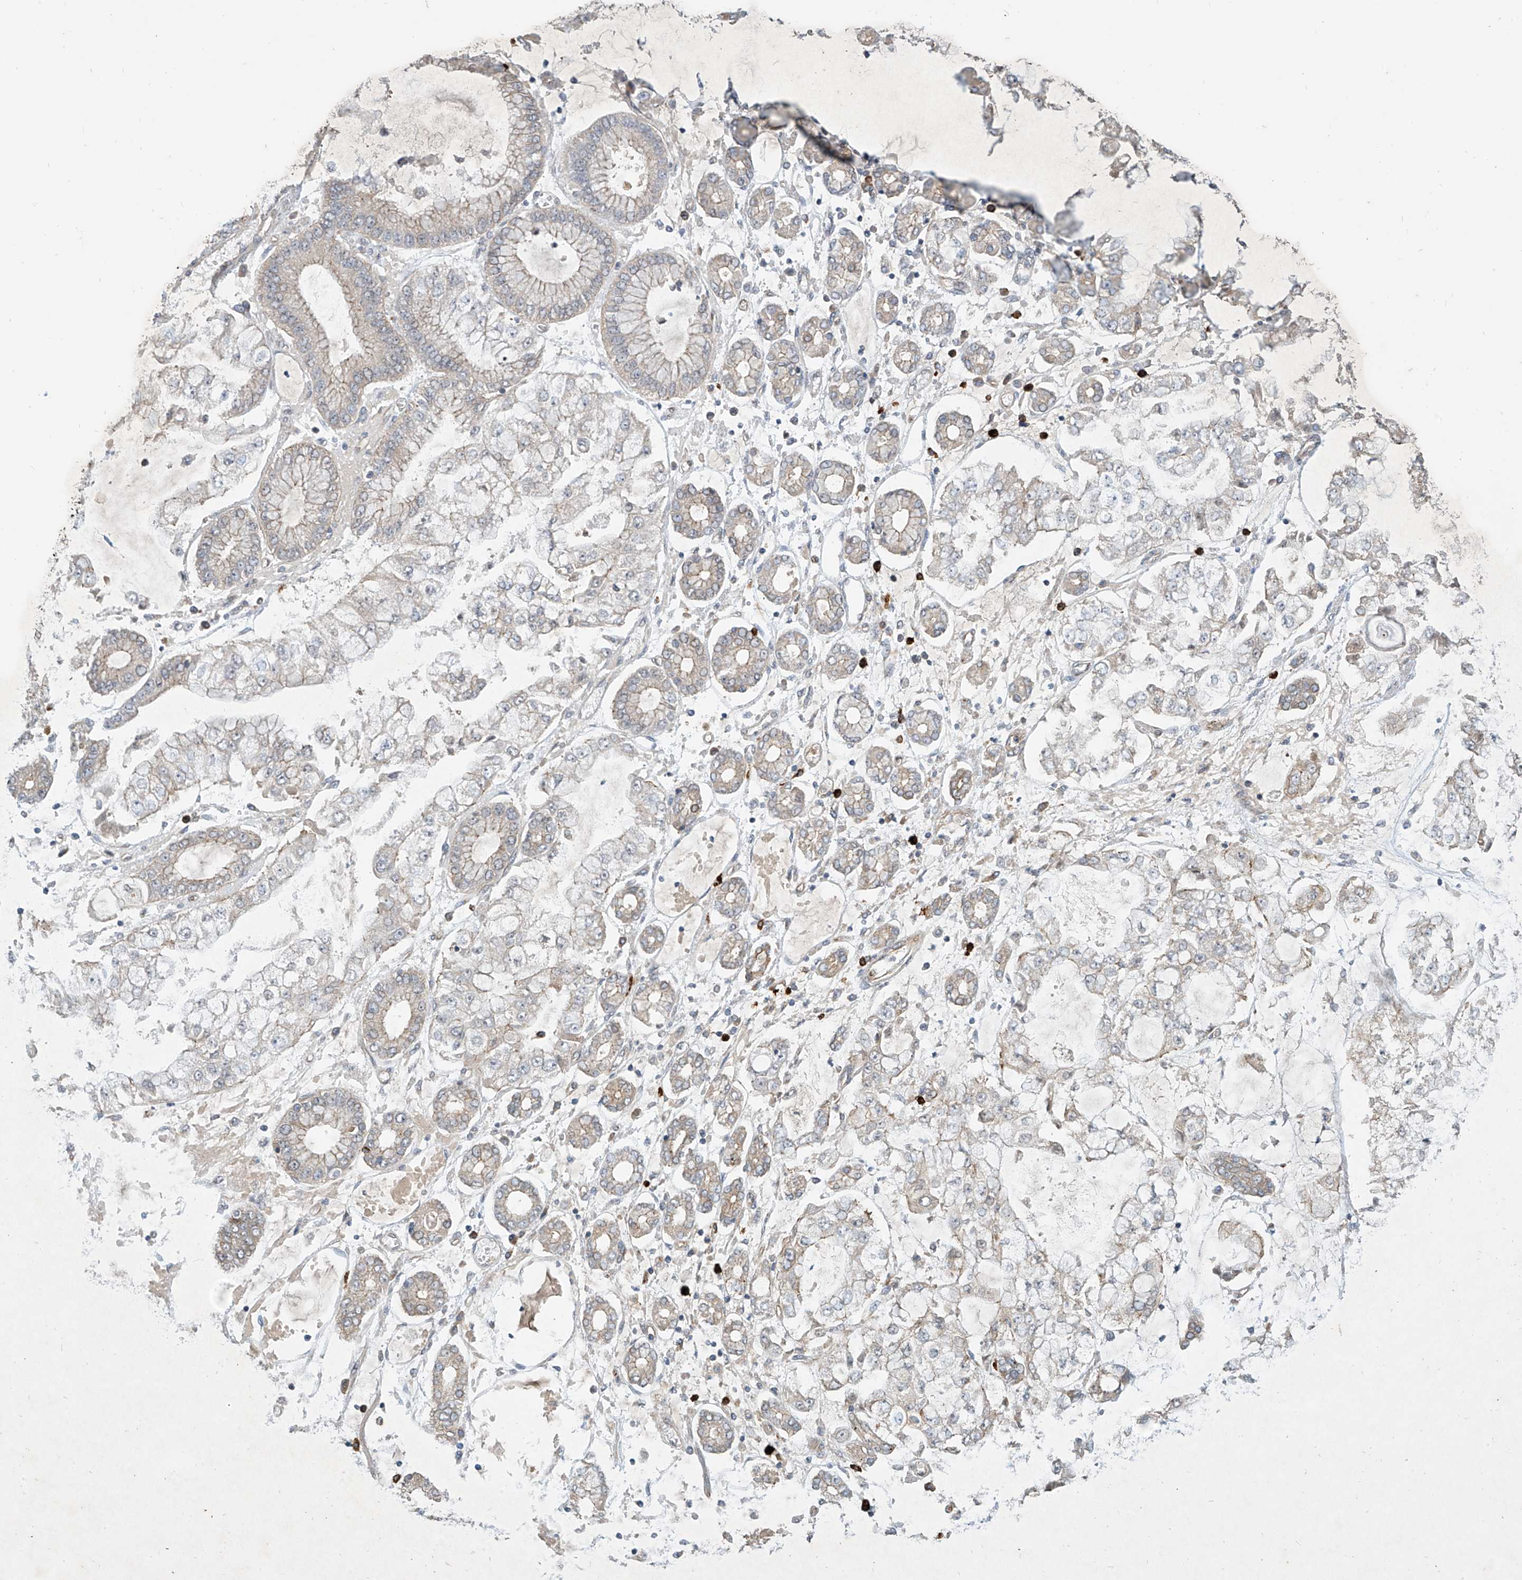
{"staining": {"intensity": "weak", "quantity": "<25%", "location": "cytoplasmic/membranous"}, "tissue": "stomach cancer", "cell_type": "Tumor cells", "image_type": "cancer", "snomed": [{"axis": "morphology", "description": "Adenocarcinoma, NOS"}, {"axis": "topography", "description": "Stomach"}], "caption": "Tumor cells show no significant staining in stomach cancer. (IHC, brightfield microscopy, high magnification).", "gene": "MTUS2", "patient": {"sex": "male", "age": 76}}